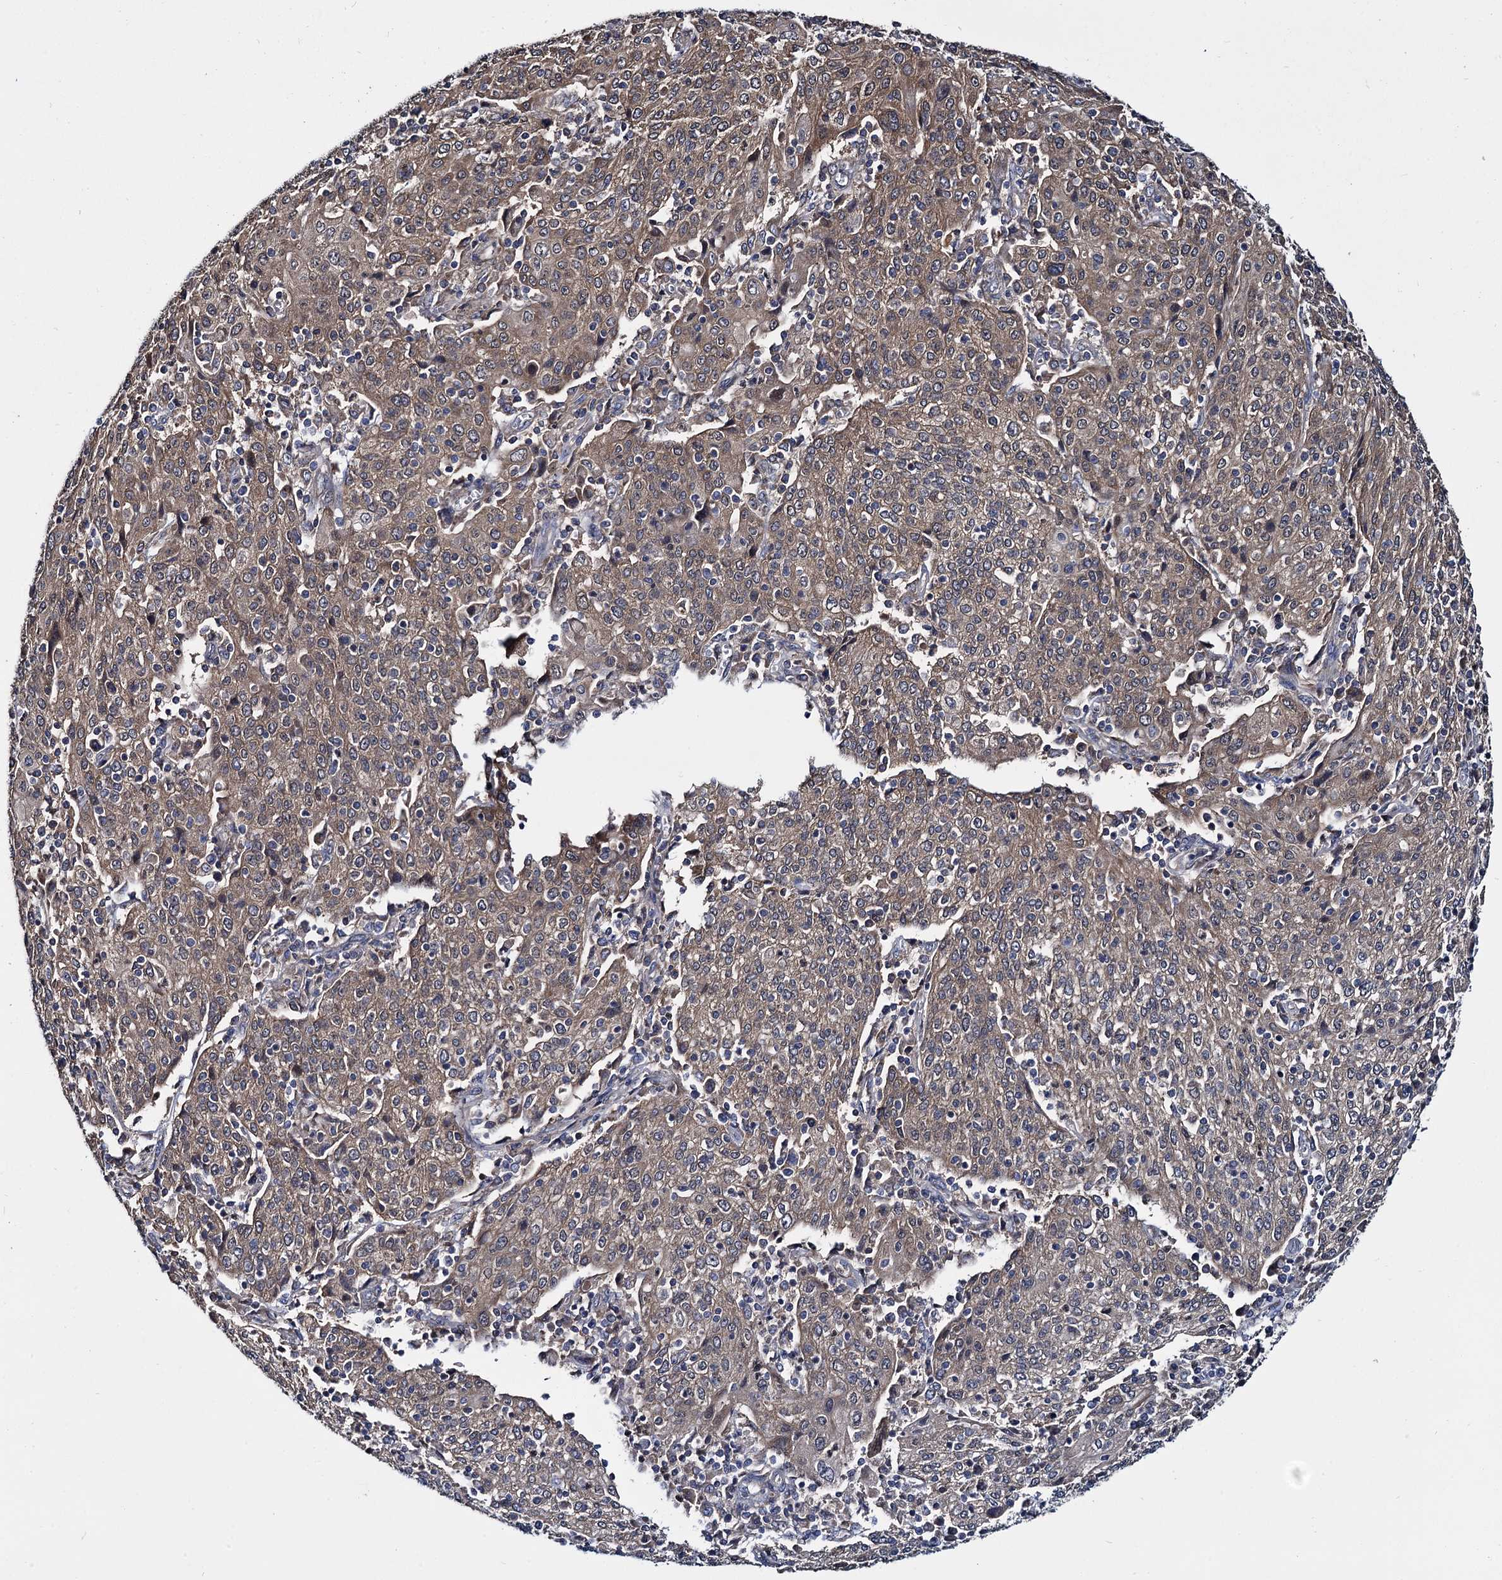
{"staining": {"intensity": "moderate", "quantity": ">75%", "location": "cytoplasmic/membranous"}, "tissue": "cervical cancer", "cell_type": "Tumor cells", "image_type": "cancer", "snomed": [{"axis": "morphology", "description": "Squamous cell carcinoma, NOS"}, {"axis": "topography", "description": "Cervix"}], "caption": "Immunohistochemistry histopathology image of neoplastic tissue: cervical cancer stained using immunohistochemistry (IHC) reveals medium levels of moderate protein expression localized specifically in the cytoplasmic/membranous of tumor cells, appearing as a cytoplasmic/membranous brown color.", "gene": "CEP192", "patient": {"sex": "female", "age": 67}}